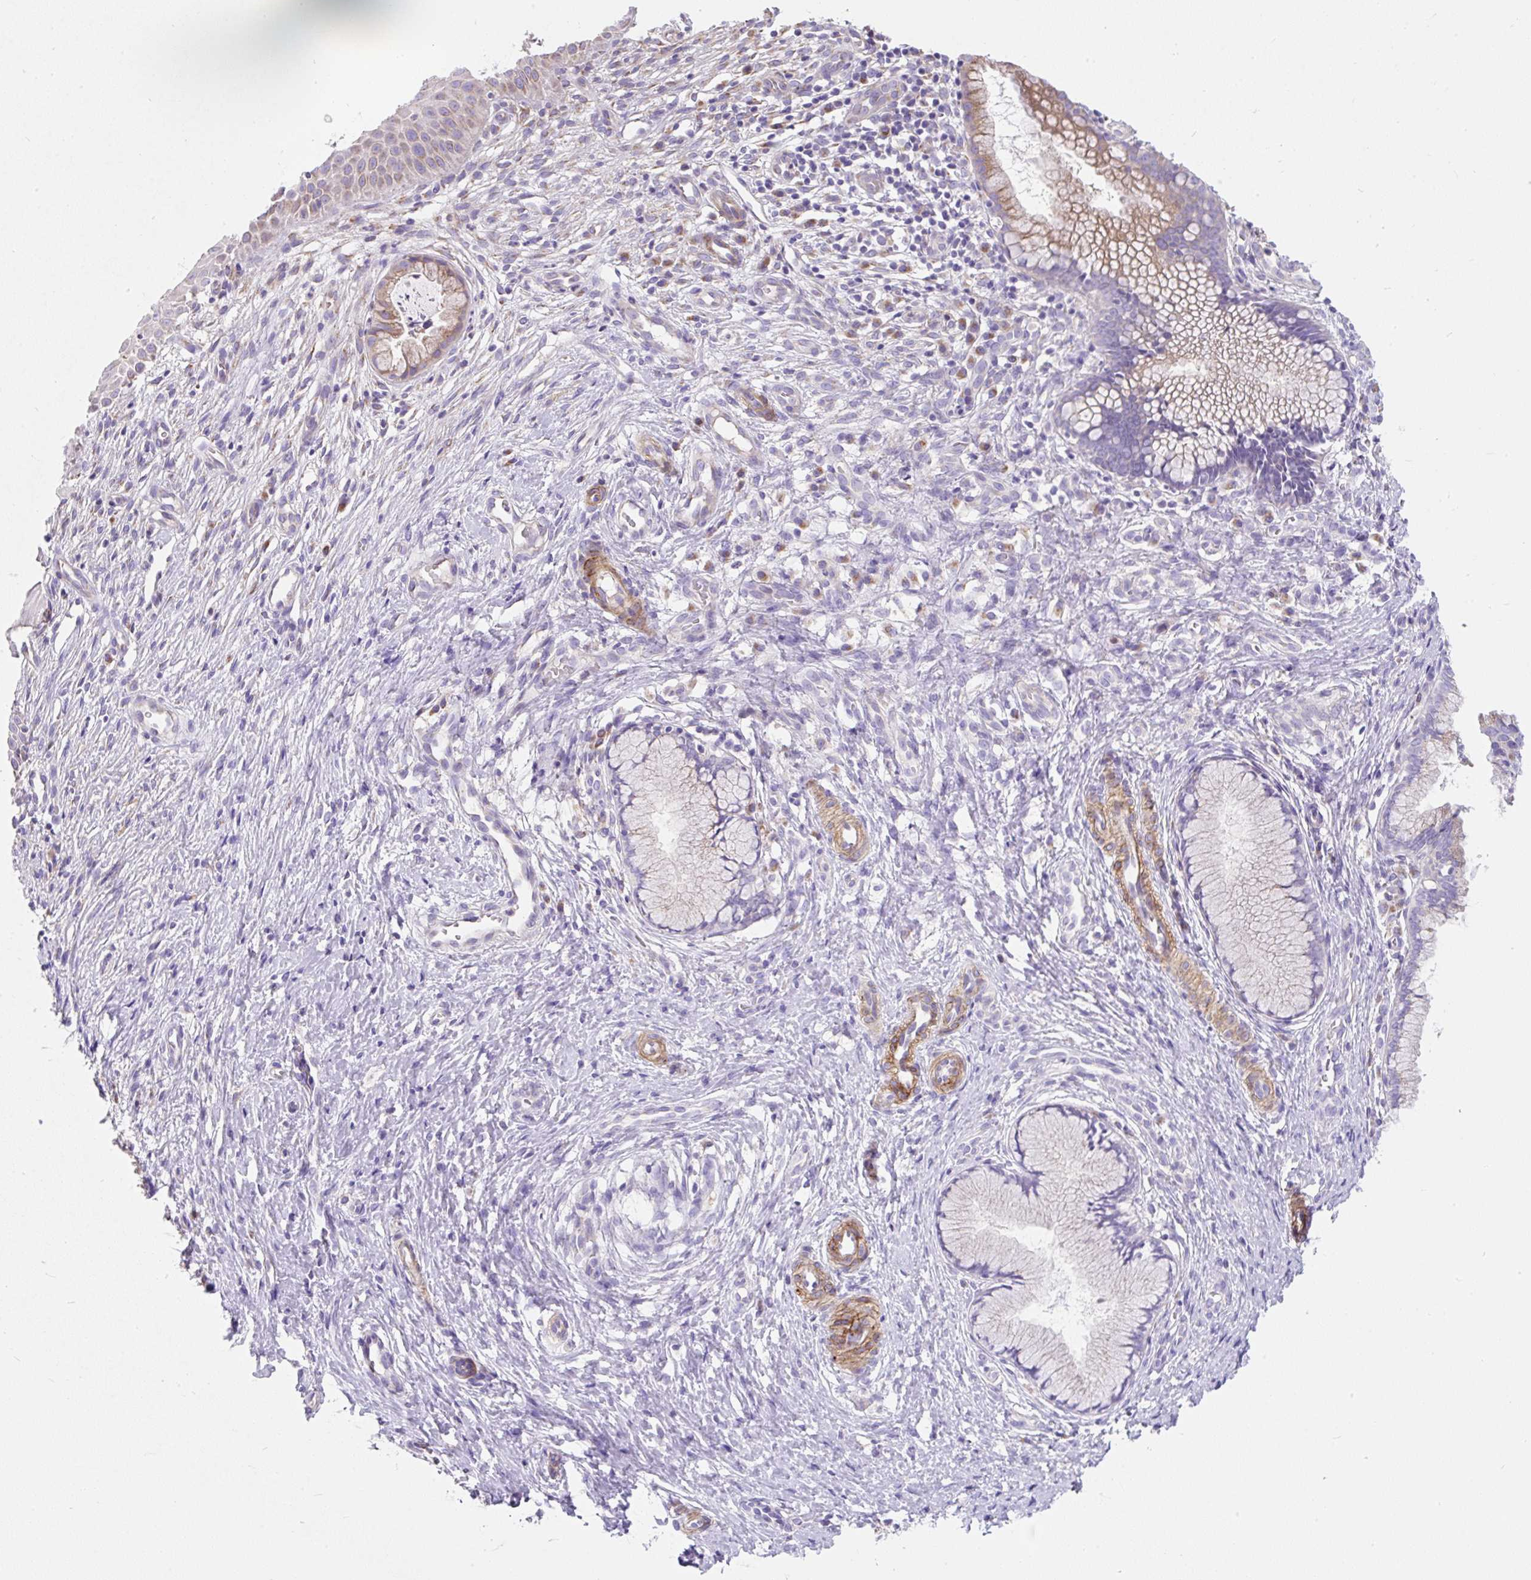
{"staining": {"intensity": "moderate", "quantity": "<25%", "location": "cytoplasmic/membranous"}, "tissue": "cervix", "cell_type": "Glandular cells", "image_type": "normal", "snomed": [{"axis": "morphology", "description": "Normal tissue, NOS"}, {"axis": "topography", "description": "Cervix"}], "caption": "Cervix stained for a protein displays moderate cytoplasmic/membranous positivity in glandular cells.", "gene": "SUSD5", "patient": {"sex": "female", "age": 36}}